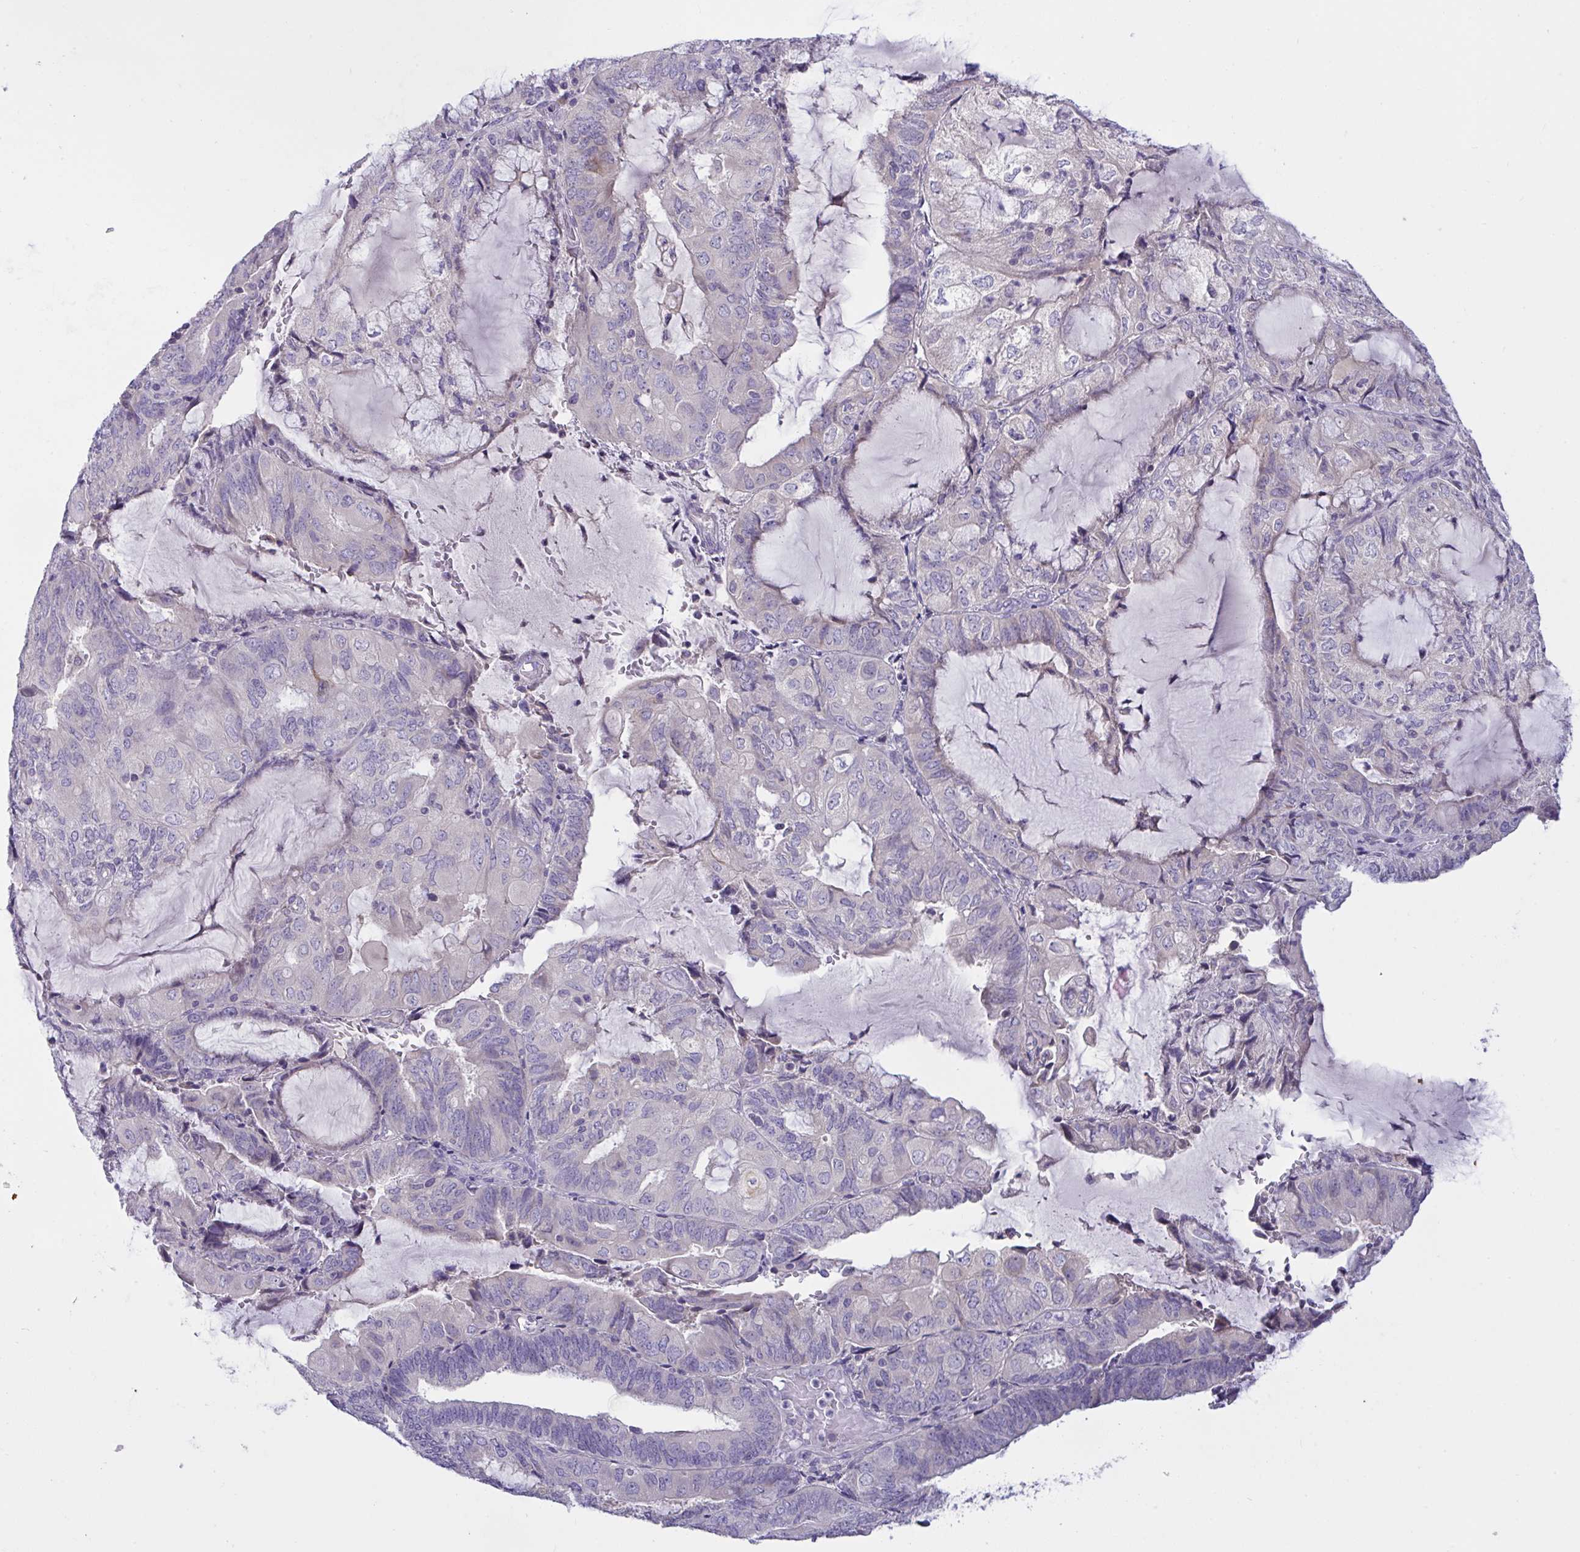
{"staining": {"intensity": "negative", "quantity": "none", "location": "none"}, "tissue": "endometrial cancer", "cell_type": "Tumor cells", "image_type": "cancer", "snomed": [{"axis": "morphology", "description": "Adenocarcinoma, NOS"}, {"axis": "topography", "description": "Endometrium"}], "caption": "IHC photomicrograph of neoplastic tissue: human endometrial cancer (adenocarcinoma) stained with DAB (3,3'-diaminobenzidine) exhibits no significant protein expression in tumor cells. (Stains: DAB immunohistochemistry with hematoxylin counter stain, Microscopy: brightfield microscopy at high magnification).", "gene": "TMEM41A", "patient": {"sex": "female", "age": 81}}